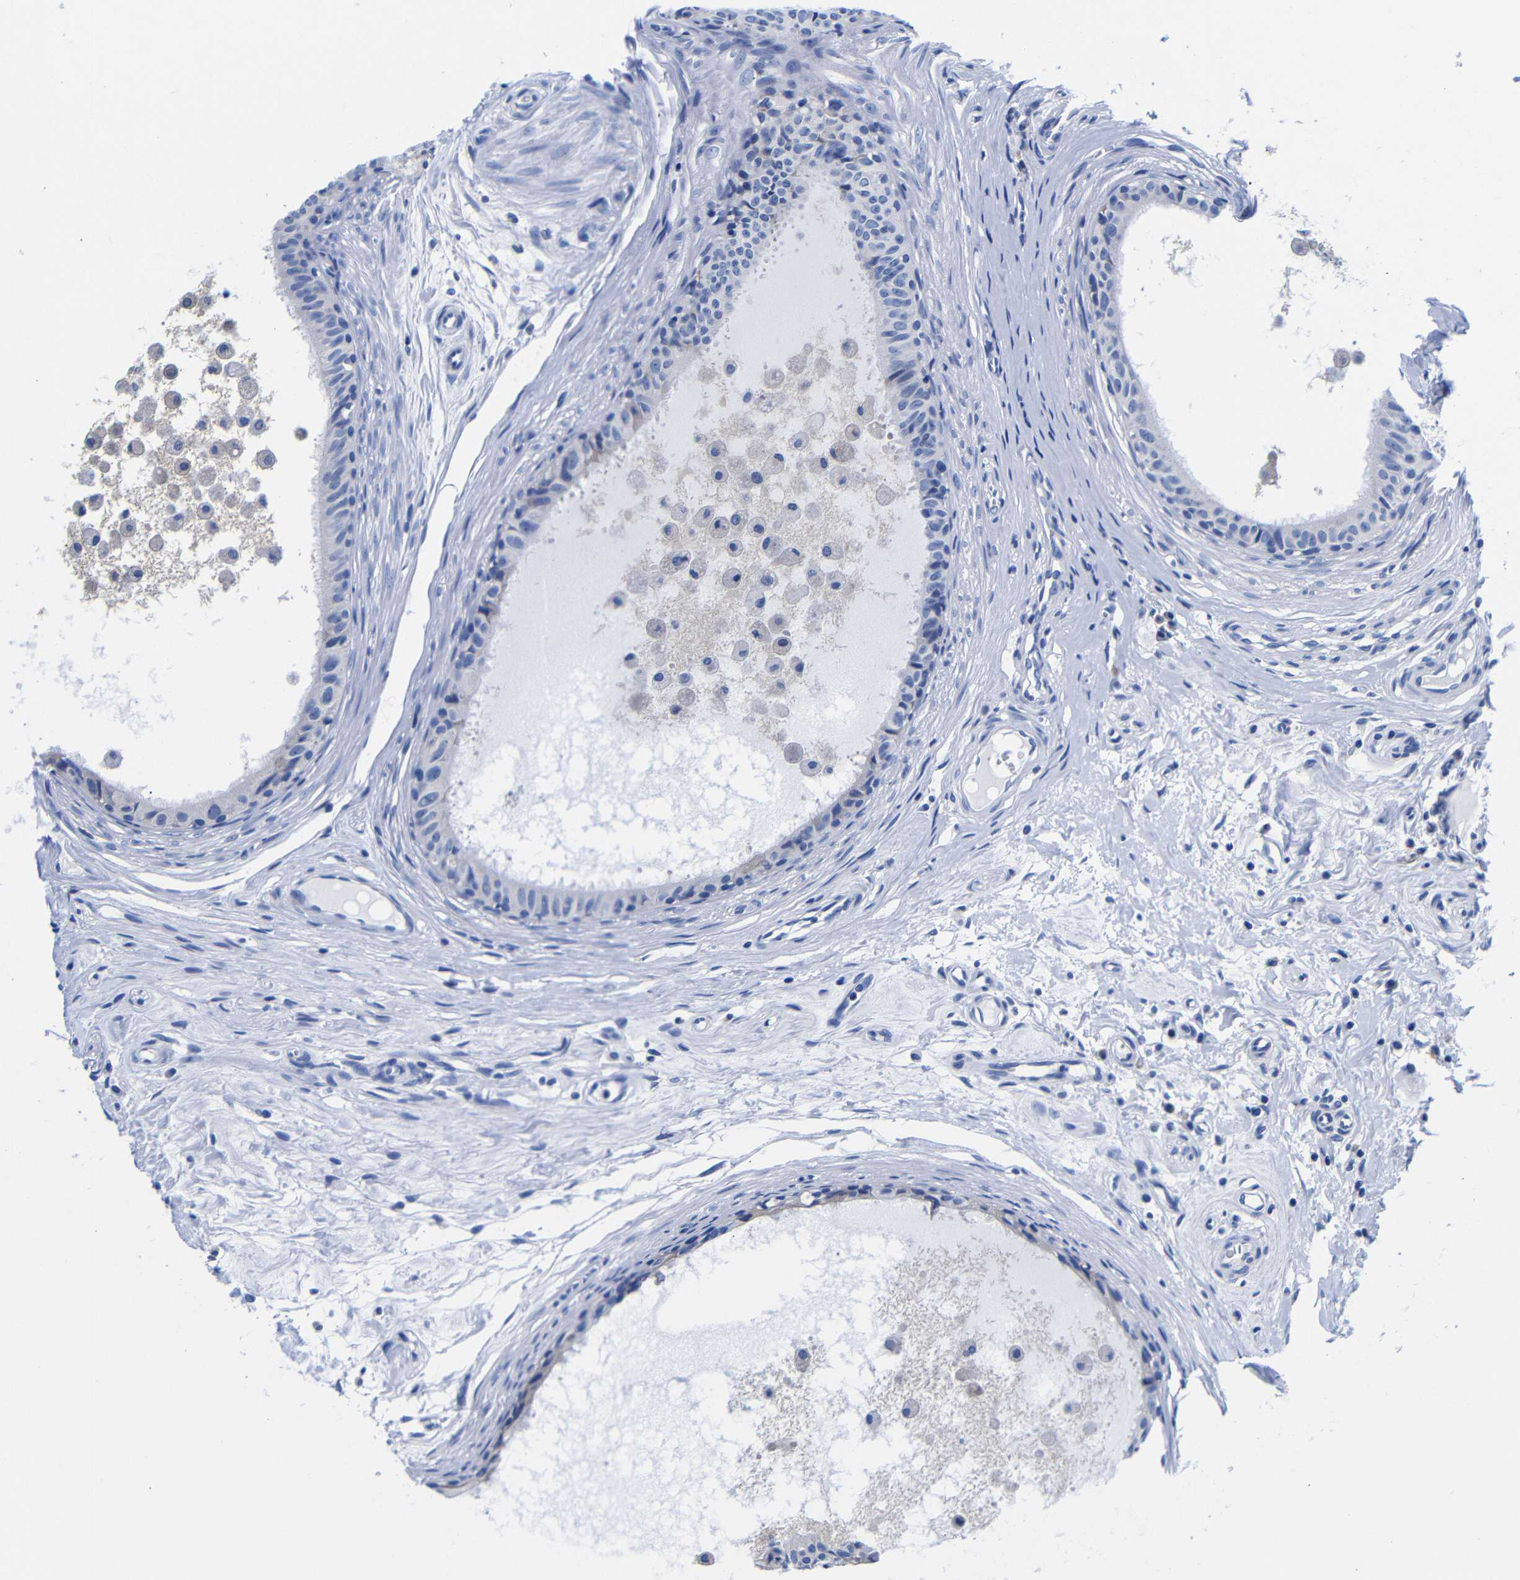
{"staining": {"intensity": "negative", "quantity": "none", "location": "none"}, "tissue": "epididymis", "cell_type": "Glandular cells", "image_type": "normal", "snomed": [{"axis": "morphology", "description": "Normal tissue, NOS"}, {"axis": "morphology", "description": "Inflammation, NOS"}, {"axis": "topography", "description": "Epididymis"}], "caption": "Glandular cells show no significant protein positivity in unremarkable epididymis. (Immunohistochemistry, brightfield microscopy, high magnification).", "gene": "CLEC4G", "patient": {"sex": "male", "age": 85}}